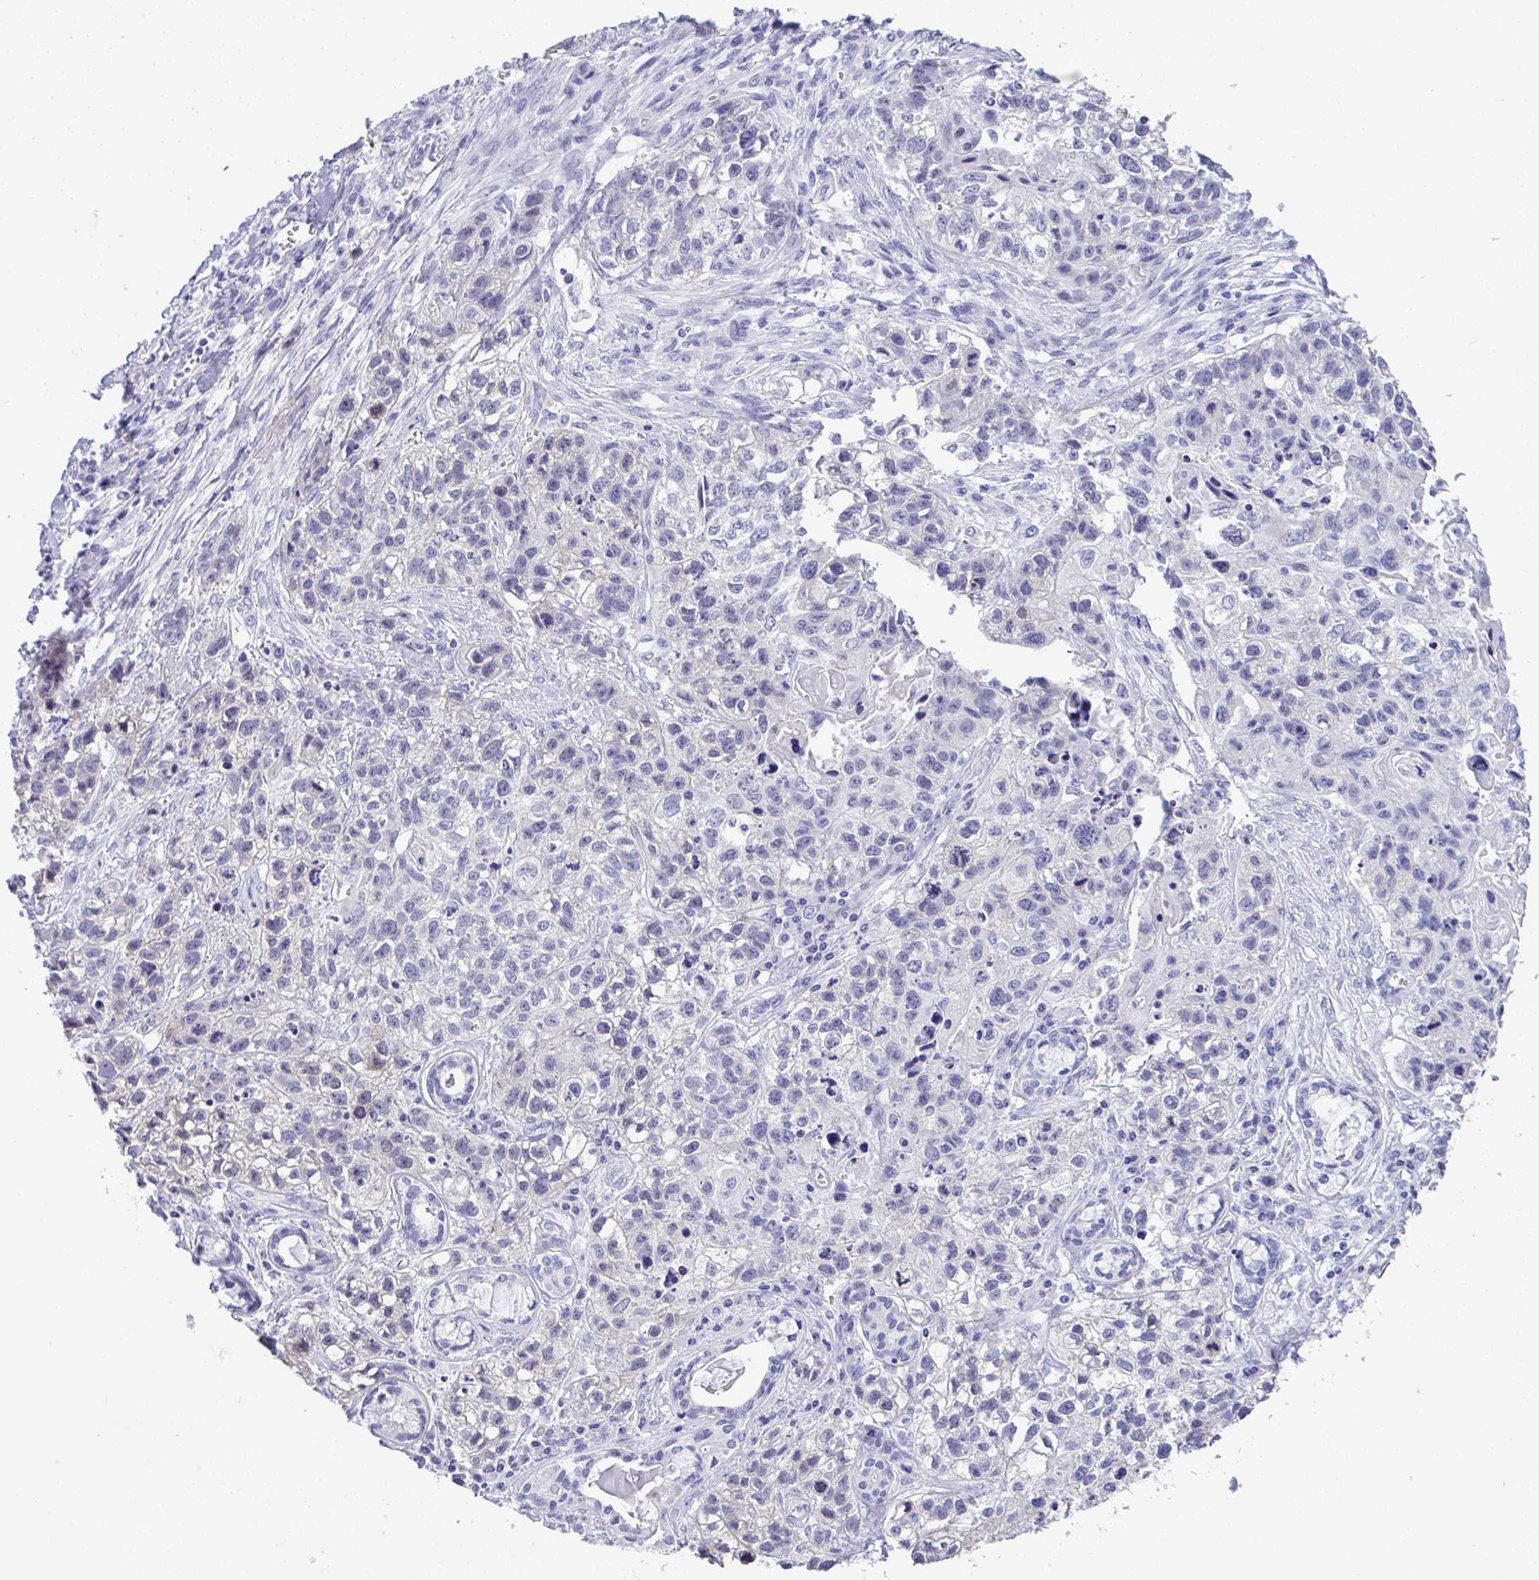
{"staining": {"intensity": "negative", "quantity": "none", "location": "none"}, "tissue": "lung cancer", "cell_type": "Tumor cells", "image_type": "cancer", "snomed": [{"axis": "morphology", "description": "Squamous cell carcinoma, NOS"}, {"axis": "topography", "description": "Lung"}], "caption": "Immunohistochemistry image of lung cancer (squamous cell carcinoma) stained for a protein (brown), which demonstrates no expression in tumor cells.", "gene": "YBX2", "patient": {"sex": "male", "age": 74}}